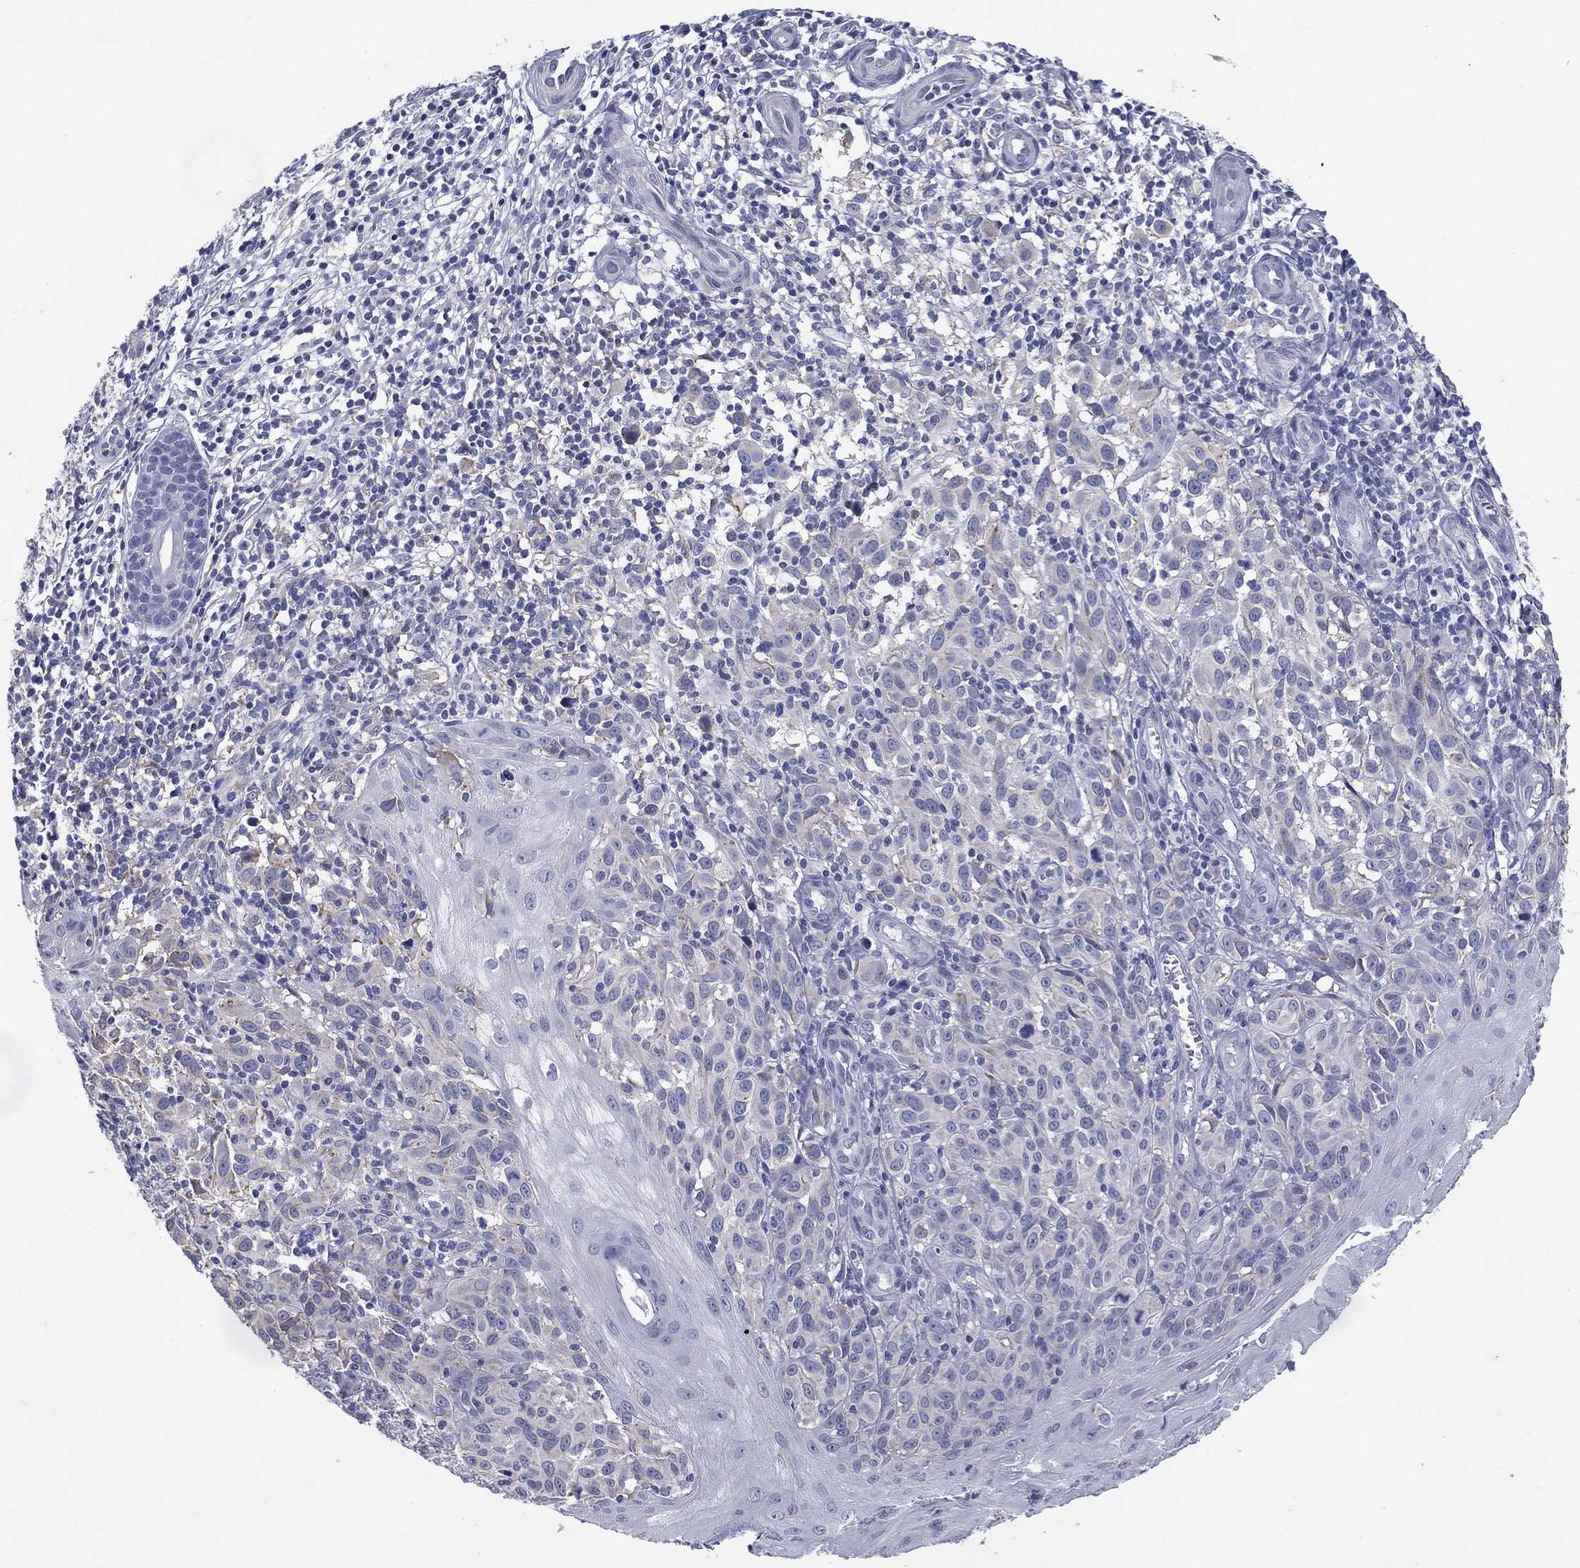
{"staining": {"intensity": "negative", "quantity": "none", "location": "none"}, "tissue": "melanoma", "cell_type": "Tumor cells", "image_type": "cancer", "snomed": [{"axis": "morphology", "description": "Malignant melanoma, NOS"}, {"axis": "topography", "description": "Skin"}], "caption": "This is a histopathology image of IHC staining of malignant melanoma, which shows no staining in tumor cells.", "gene": "C19orf18", "patient": {"sex": "female", "age": 53}}